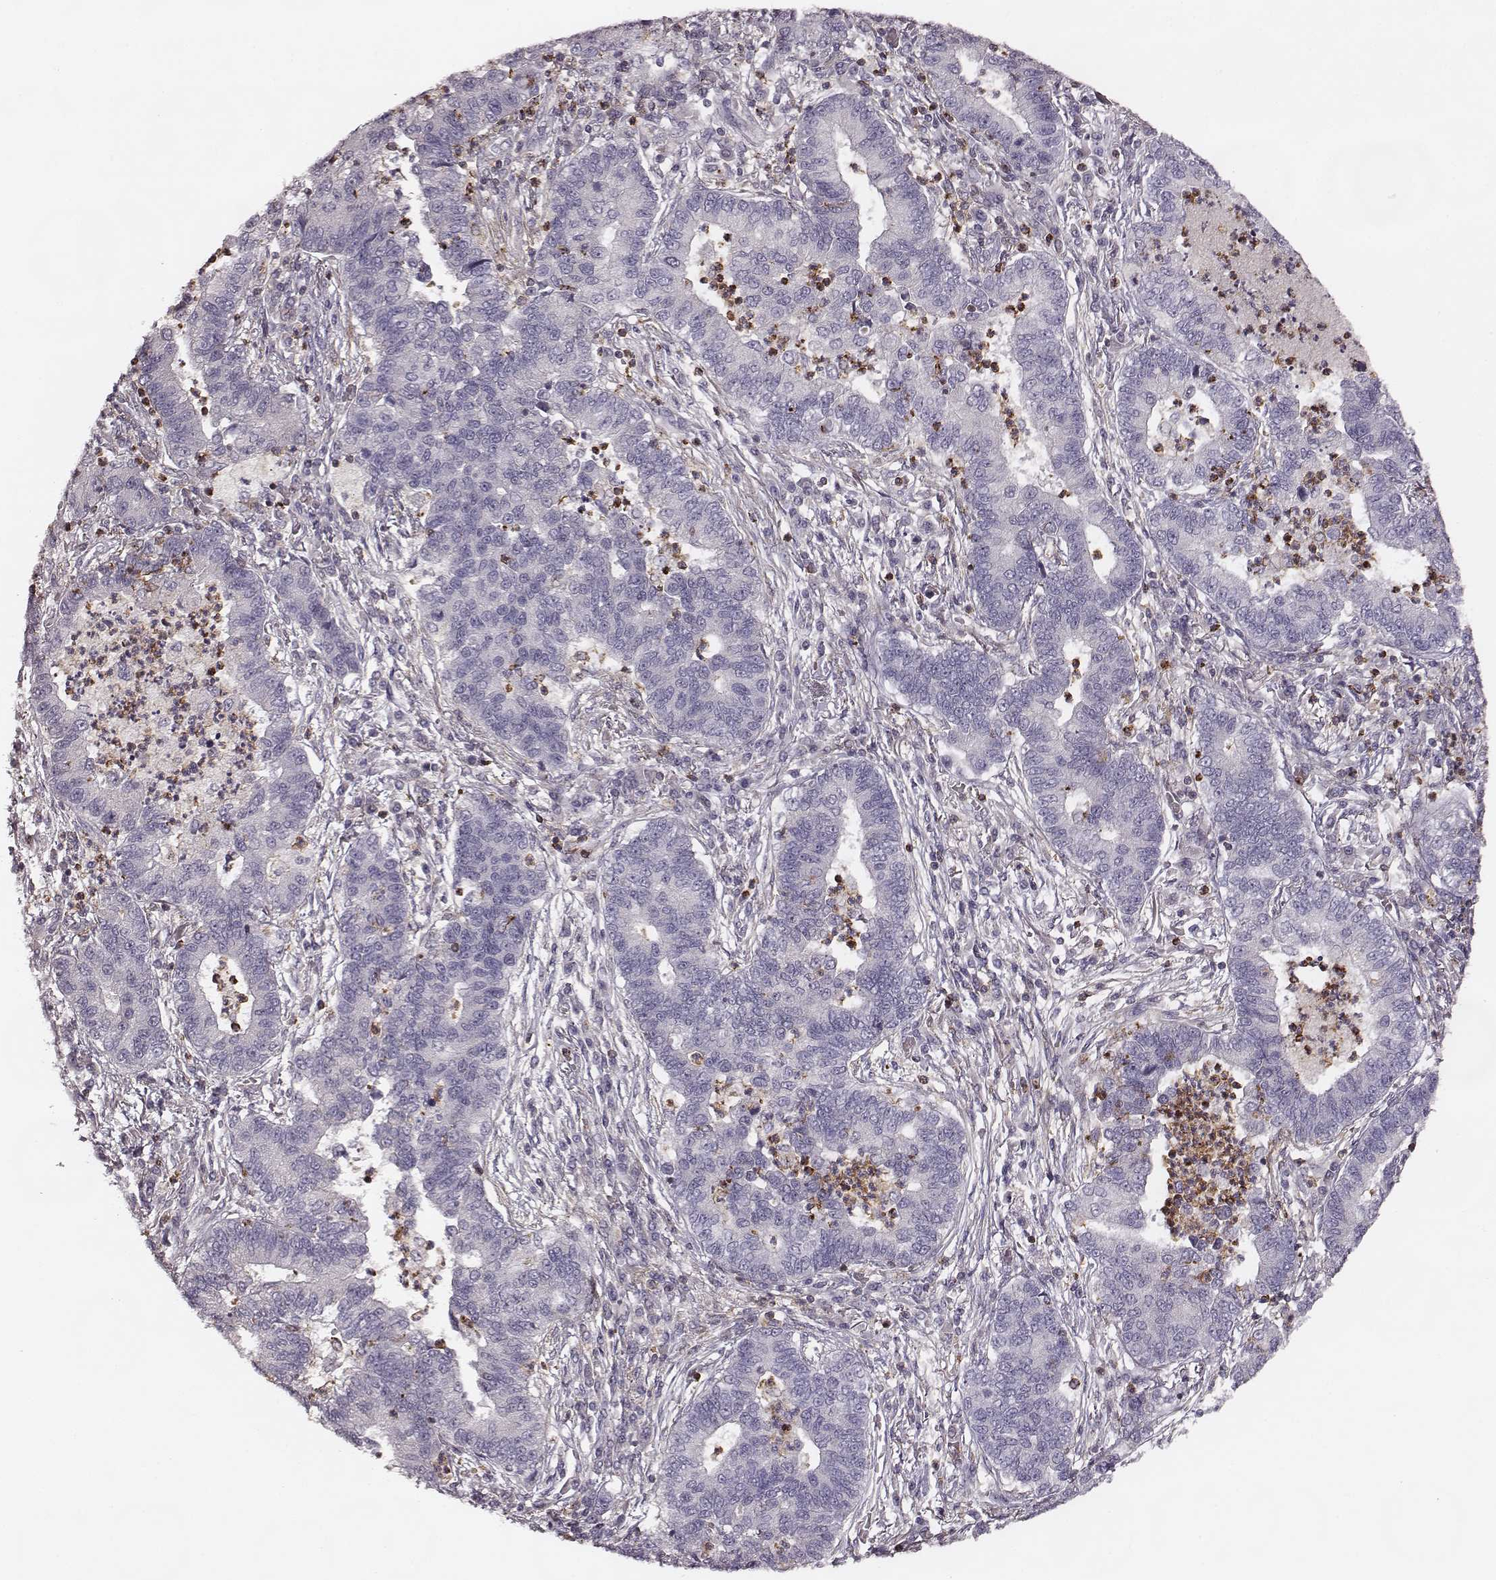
{"staining": {"intensity": "negative", "quantity": "none", "location": "none"}, "tissue": "lung cancer", "cell_type": "Tumor cells", "image_type": "cancer", "snomed": [{"axis": "morphology", "description": "Adenocarcinoma, NOS"}, {"axis": "topography", "description": "Lung"}], "caption": "High magnification brightfield microscopy of lung cancer (adenocarcinoma) stained with DAB (brown) and counterstained with hematoxylin (blue): tumor cells show no significant expression. The staining was performed using DAB (3,3'-diaminobenzidine) to visualize the protein expression in brown, while the nuclei were stained in blue with hematoxylin (Magnification: 20x).", "gene": "ZYX", "patient": {"sex": "female", "age": 57}}